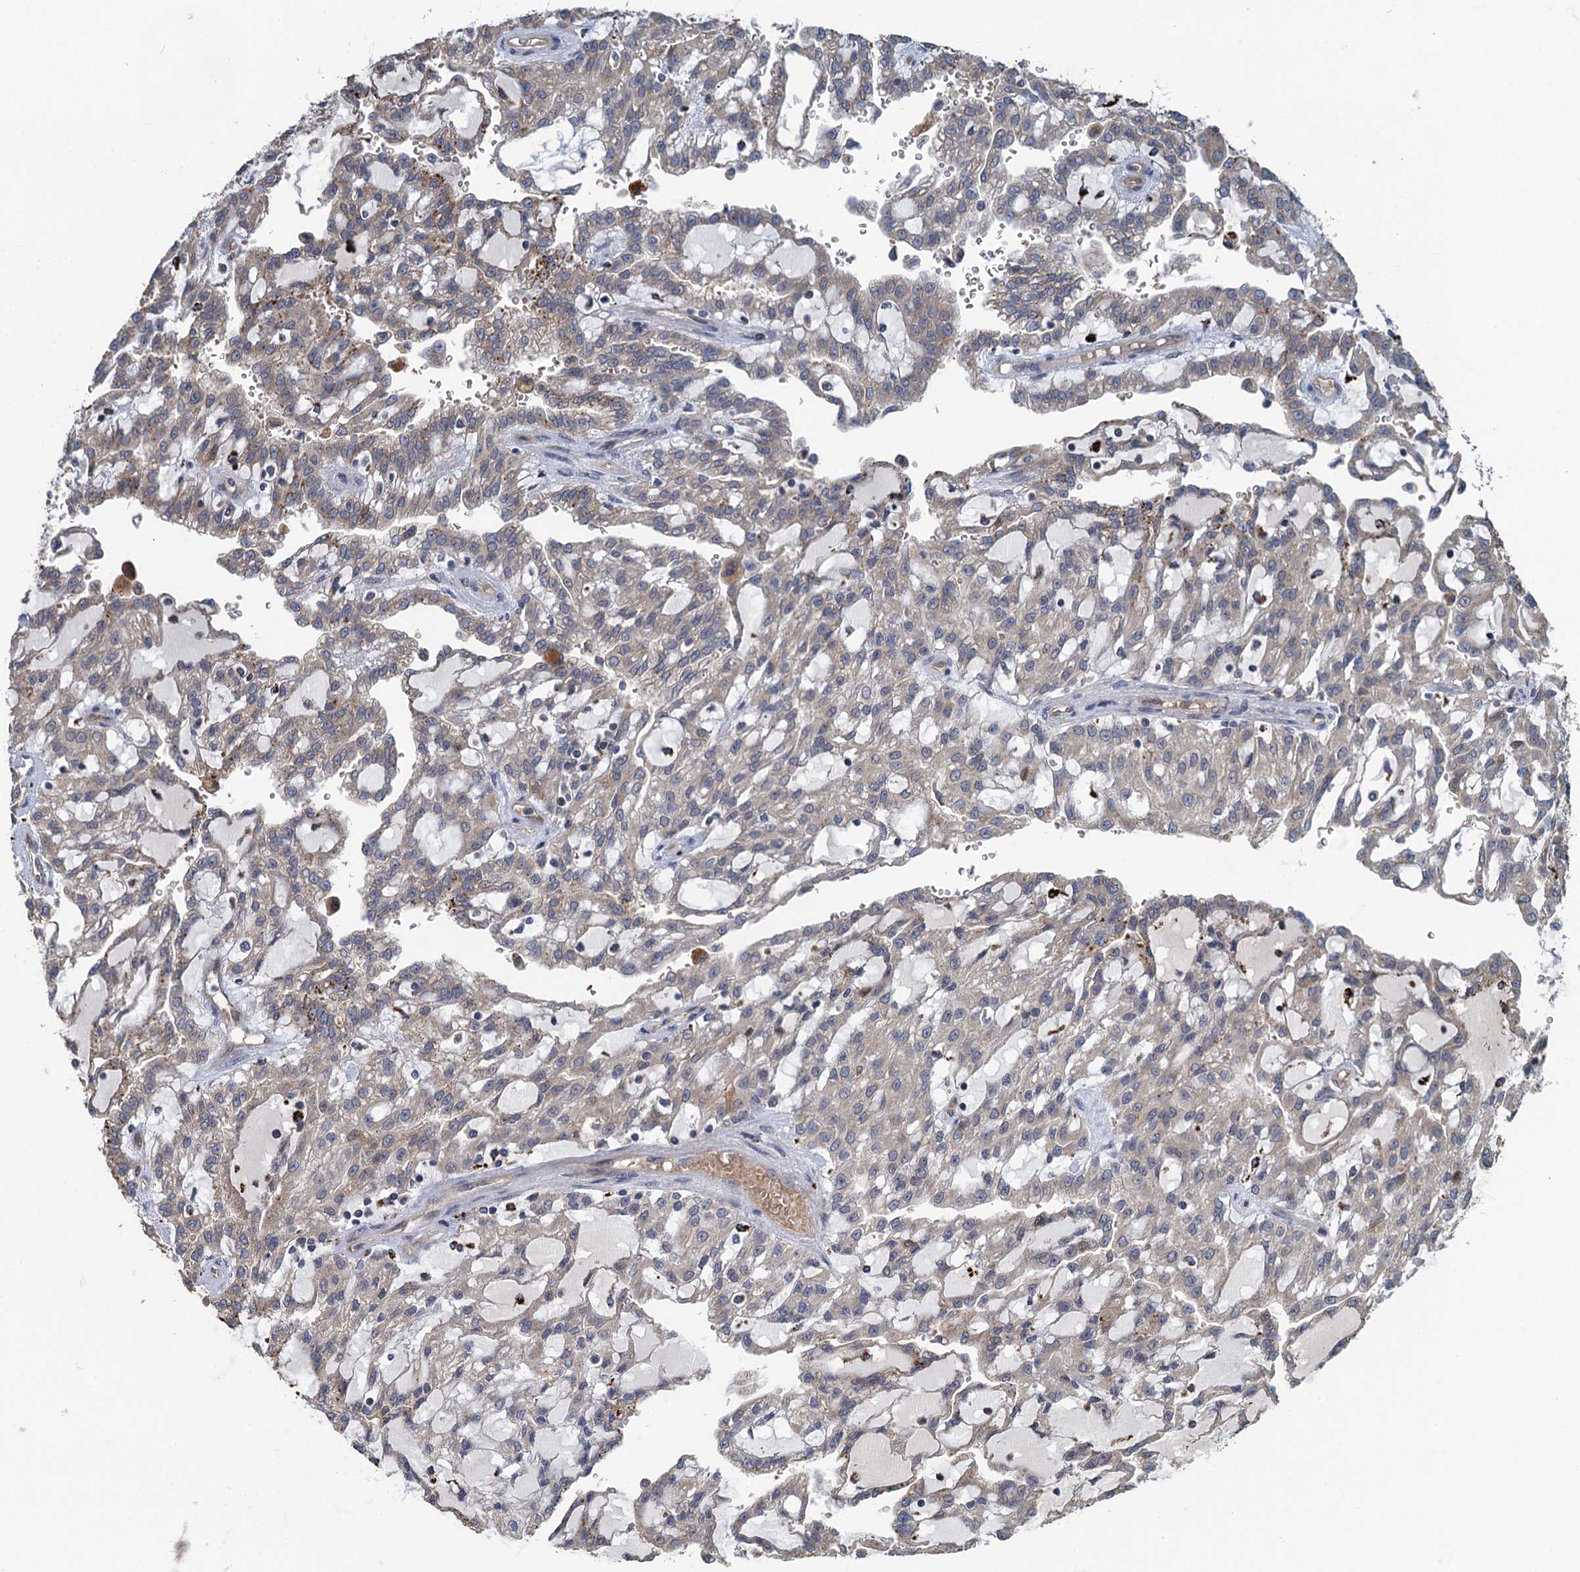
{"staining": {"intensity": "weak", "quantity": "25%-75%", "location": "cytoplasmic/membranous"}, "tissue": "renal cancer", "cell_type": "Tumor cells", "image_type": "cancer", "snomed": [{"axis": "morphology", "description": "Adenocarcinoma, NOS"}, {"axis": "topography", "description": "Kidney"}], "caption": "Immunohistochemical staining of human renal cancer (adenocarcinoma) displays weak cytoplasmic/membranous protein positivity in about 25%-75% of tumor cells.", "gene": "KBTBD8", "patient": {"sex": "male", "age": 63}}